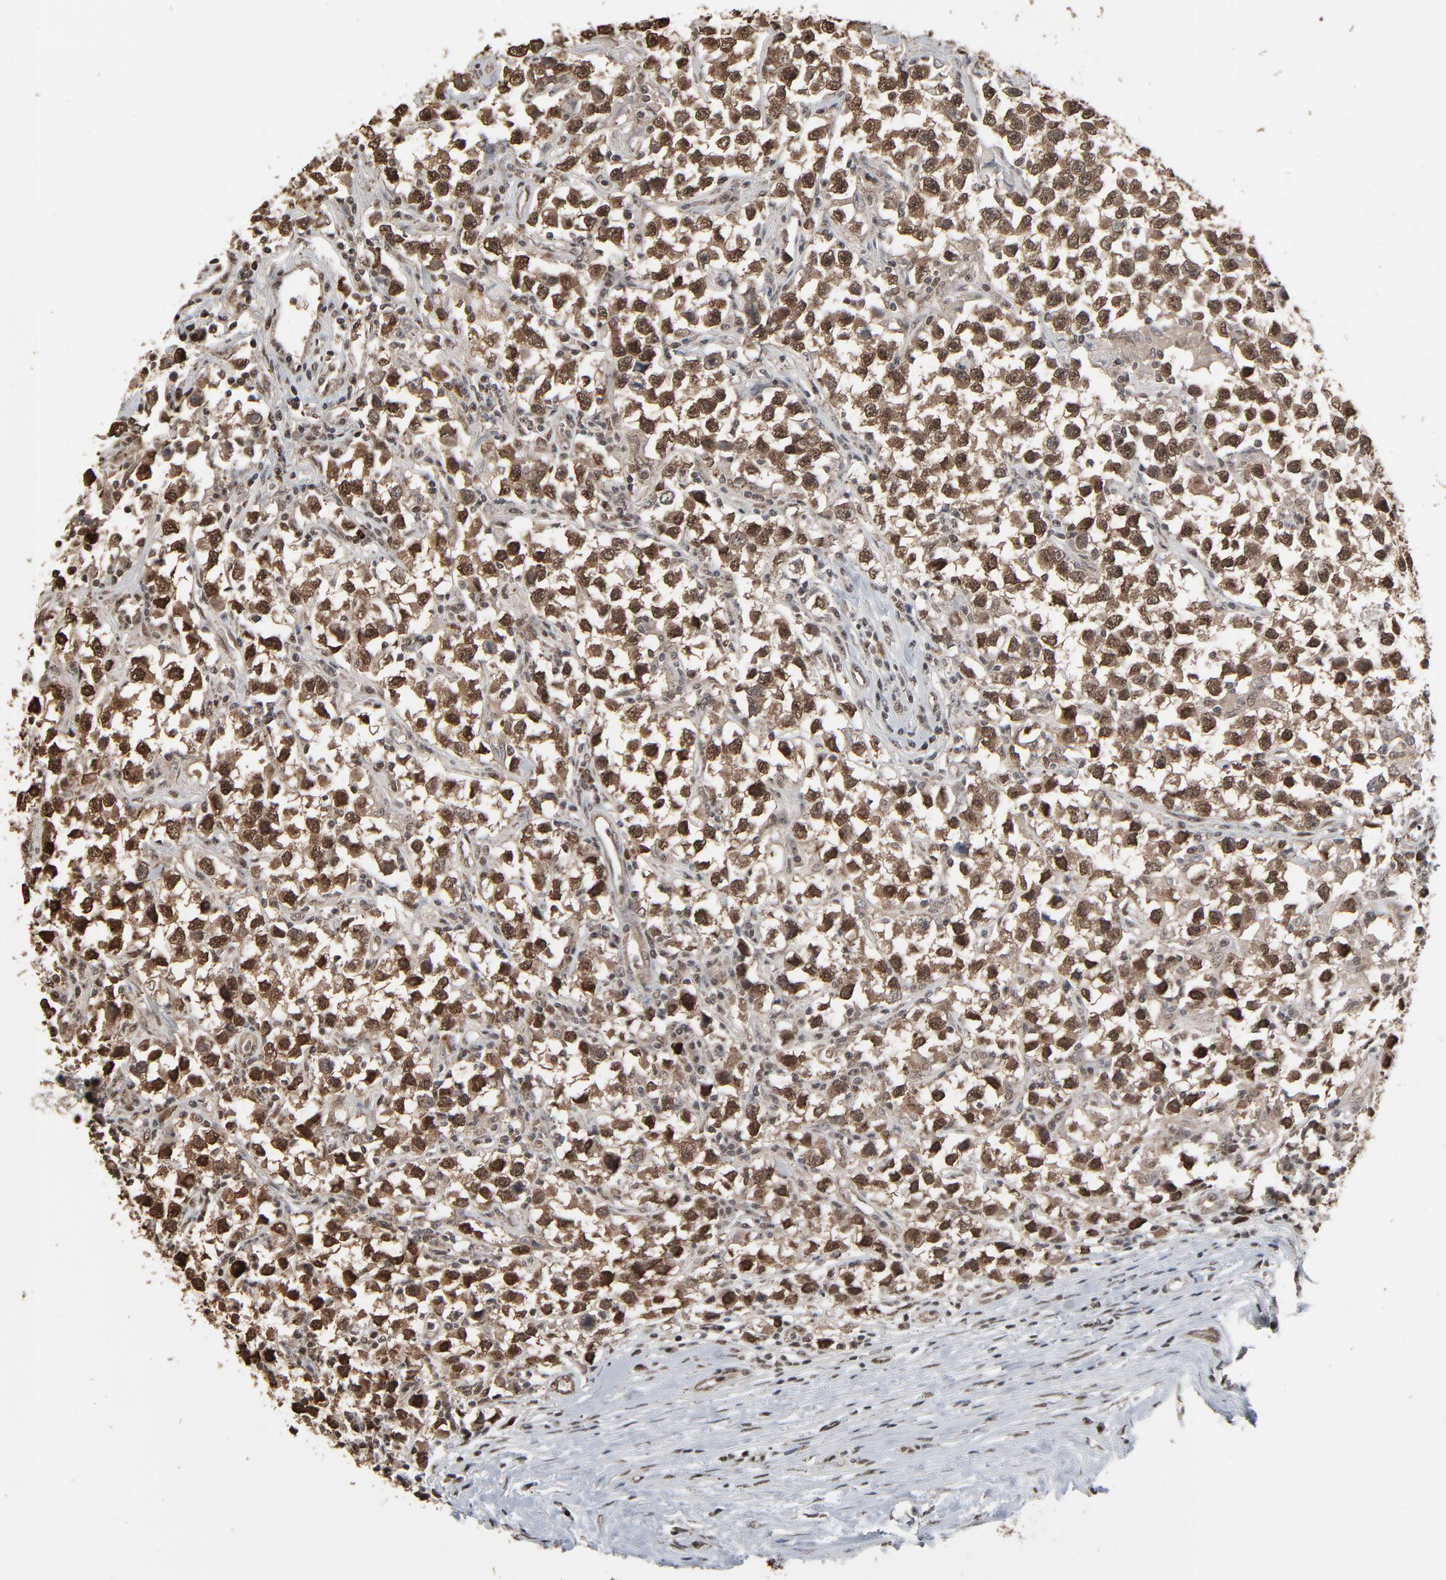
{"staining": {"intensity": "strong", "quantity": ">75%", "location": "cytoplasmic/membranous,nuclear"}, "tissue": "testis cancer", "cell_type": "Tumor cells", "image_type": "cancer", "snomed": [{"axis": "morphology", "description": "Seminoma, NOS"}, {"axis": "topography", "description": "Testis"}], "caption": "High-magnification brightfield microscopy of seminoma (testis) stained with DAB (brown) and counterstained with hematoxylin (blue). tumor cells exhibit strong cytoplasmic/membranous and nuclear positivity is present in approximately>75% of cells.", "gene": "MEIS2", "patient": {"sex": "male", "age": 33}}